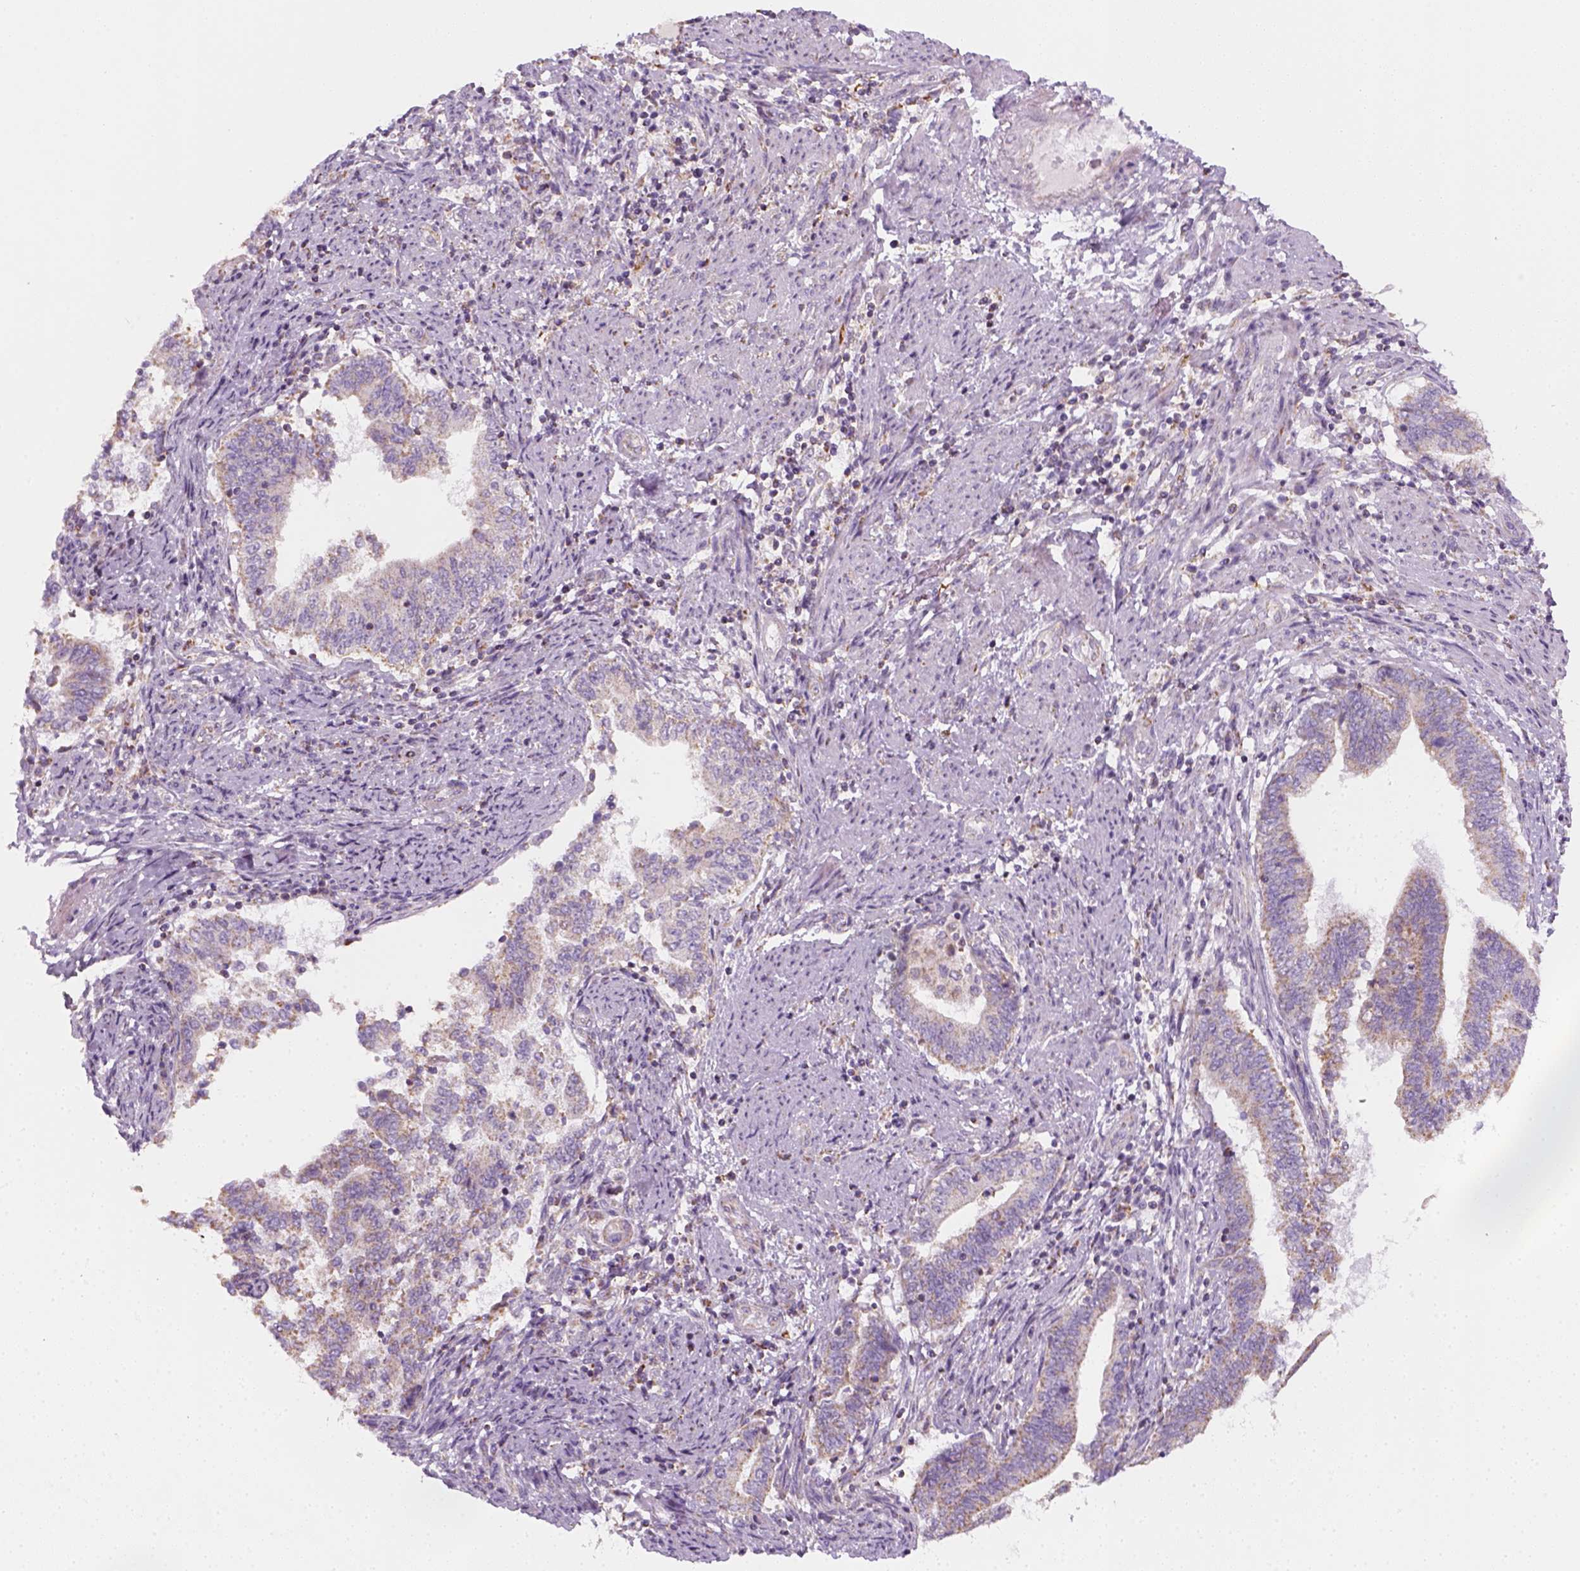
{"staining": {"intensity": "weak", "quantity": "25%-75%", "location": "cytoplasmic/membranous"}, "tissue": "endometrial cancer", "cell_type": "Tumor cells", "image_type": "cancer", "snomed": [{"axis": "morphology", "description": "Adenocarcinoma, NOS"}, {"axis": "topography", "description": "Endometrium"}], "caption": "A brown stain highlights weak cytoplasmic/membranous staining of a protein in adenocarcinoma (endometrial) tumor cells. Immunohistochemistry stains the protein of interest in brown and the nuclei are stained blue.", "gene": "AWAT2", "patient": {"sex": "female", "age": 65}}